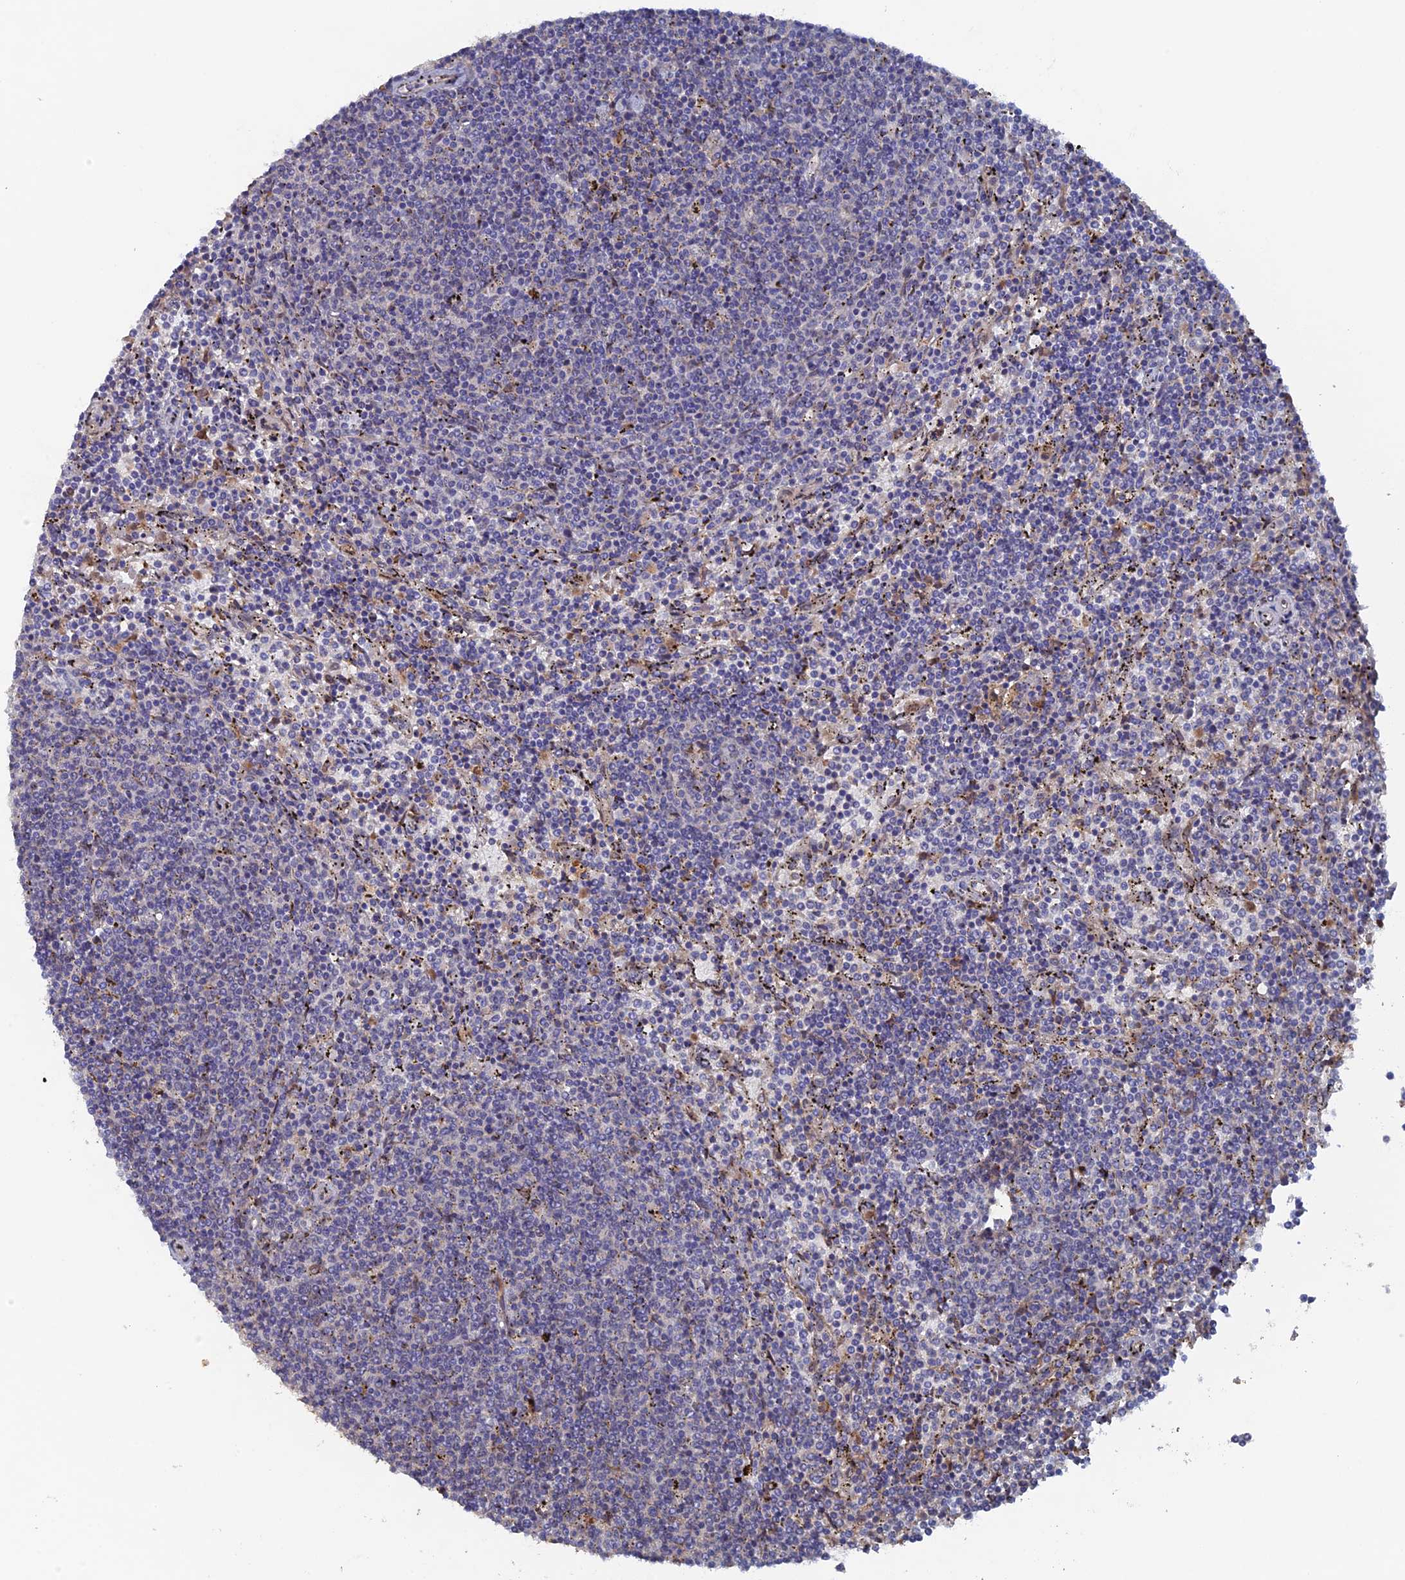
{"staining": {"intensity": "negative", "quantity": "none", "location": "none"}, "tissue": "lymphoma", "cell_type": "Tumor cells", "image_type": "cancer", "snomed": [{"axis": "morphology", "description": "Malignant lymphoma, non-Hodgkin's type, Low grade"}, {"axis": "topography", "description": "Spleen"}], "caption": "Histopathology image shows no protein expression in tumor cells of low-grade malignant lymphoma, non-Hodgkin's type tissue.", "gene": "VPS37C", "patient": {"sex": "female", "age": 50}}